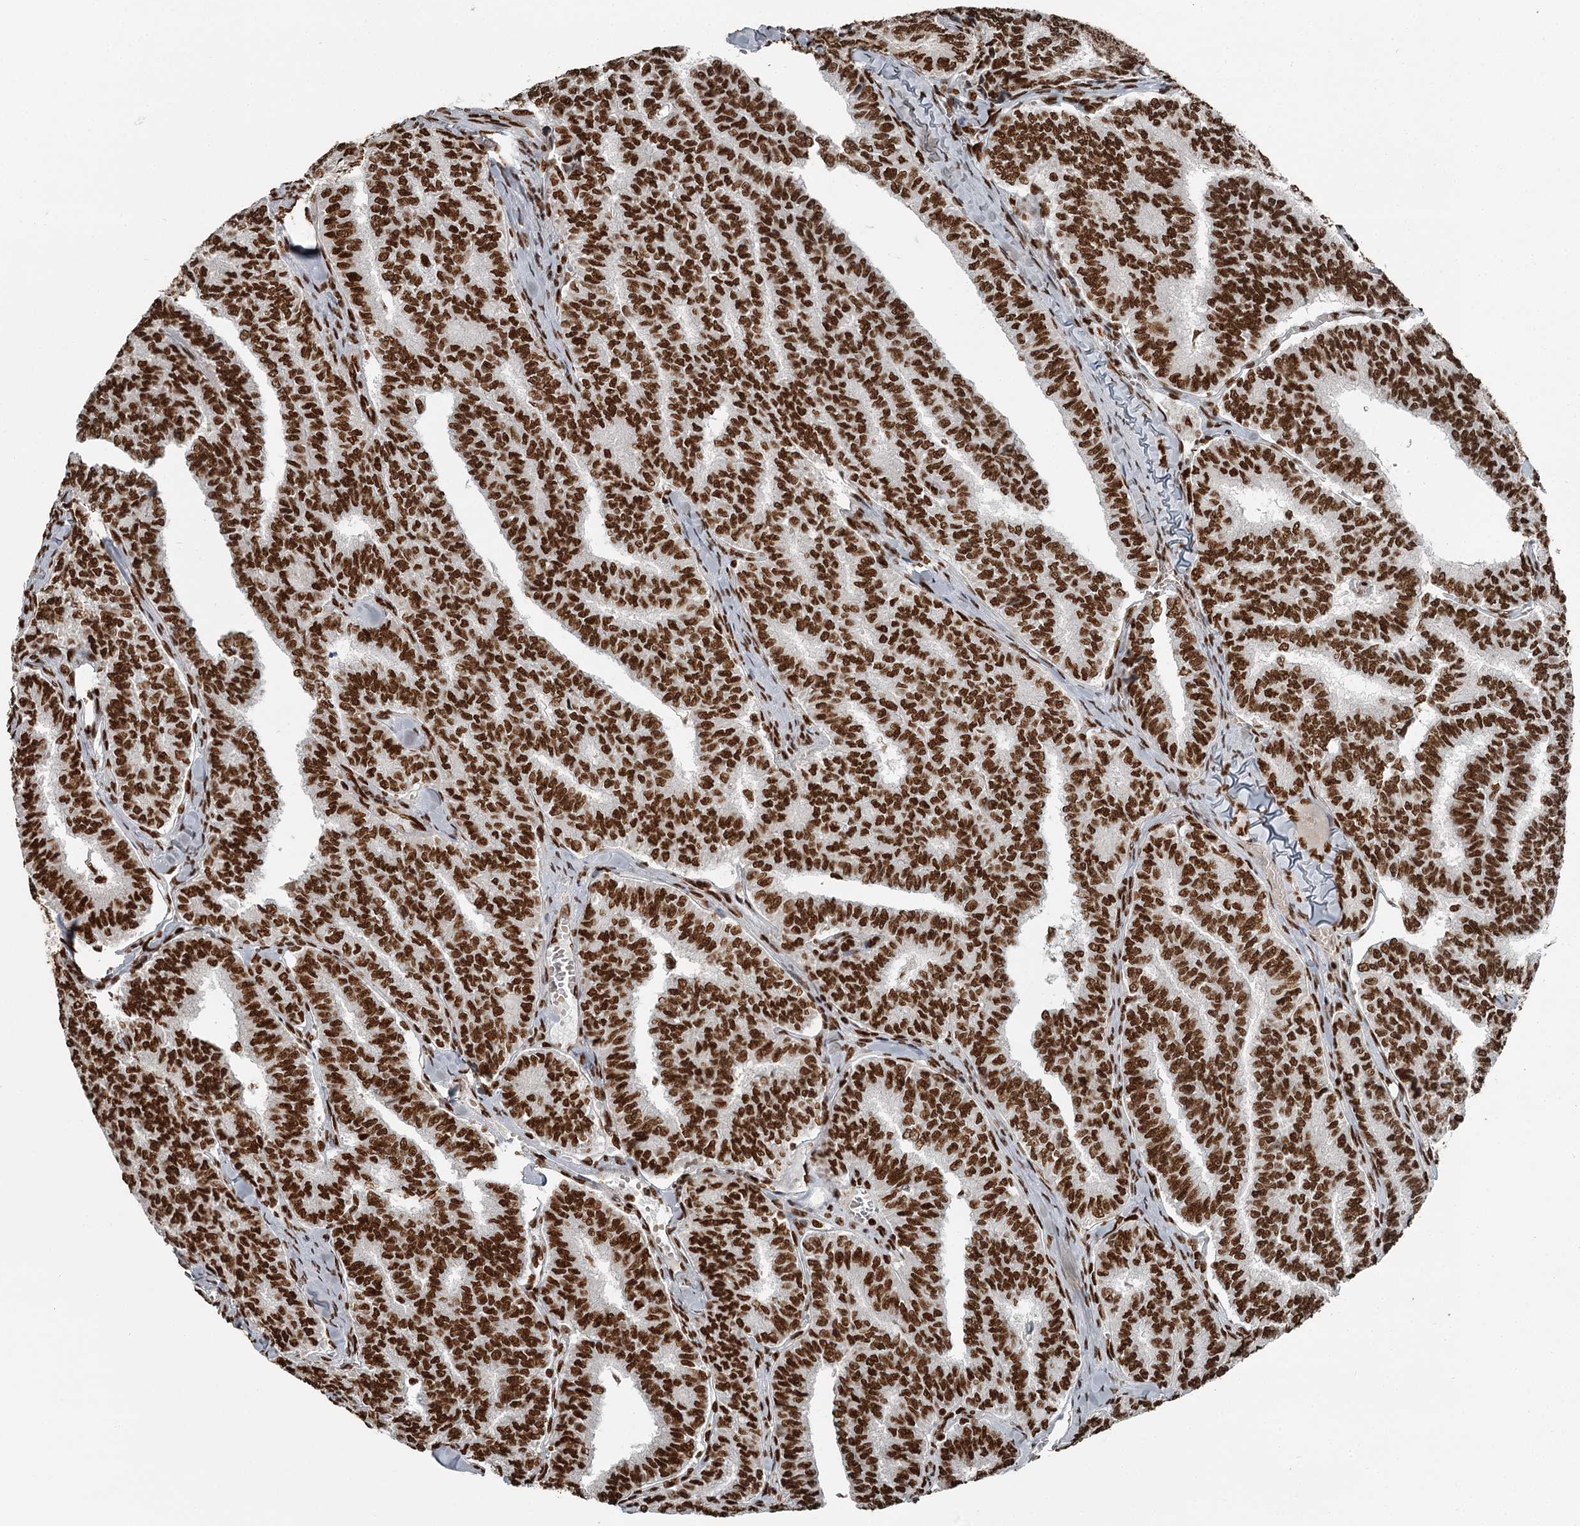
{"staining": {"intensity": "strong", "quantity": ">75%", "location": "nuclear"}, "tissue": "thyroid cancer", "cell_type": "Tumor cells", "image_type": "cancer", "snomed": [{"axis": "morphology", "description": "Papillary adenocarcinoma, NOS"}, {"axis": "topography", "description": "Thyroid gland"}], "caption": "Brown immunohistochemical staining in human thyroid cancer demonstrates strong nuclear staining in approximately >75% of tumor cells.", "gene": "RBBP7", "patient": {"sex": "female", "age": 35}}